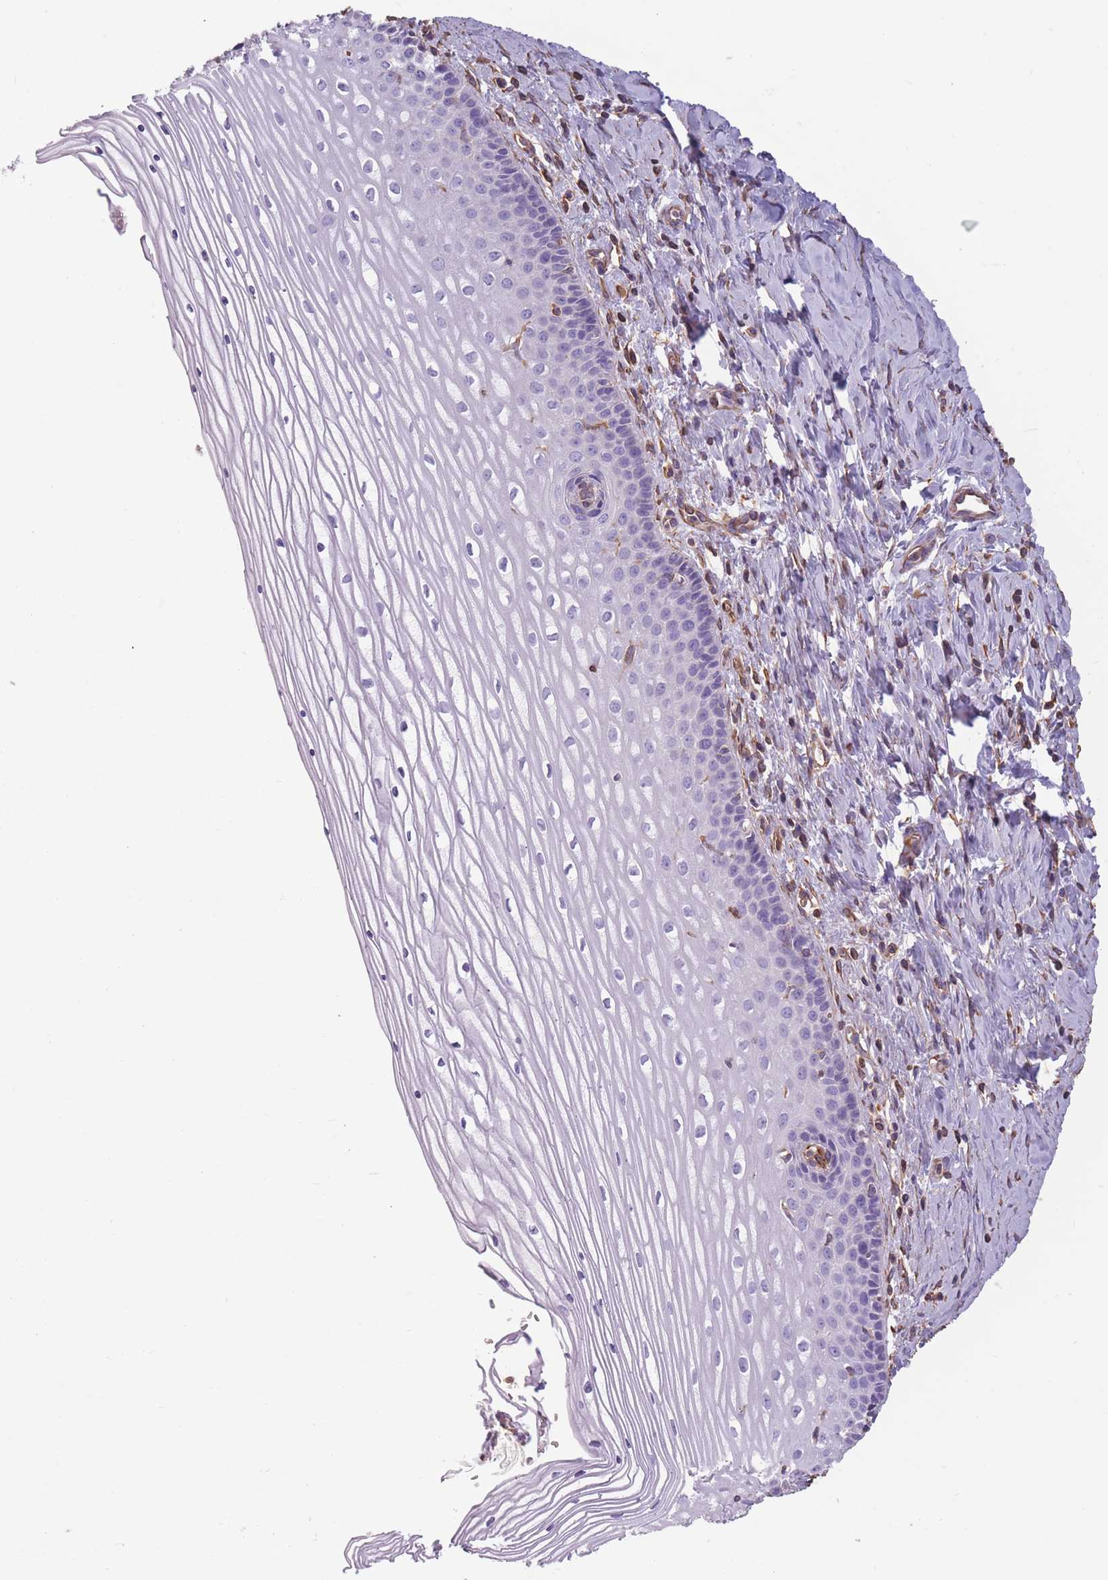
{"staining": {"intensity": "negative", "quantity": "none", "location": "none"}, "tissue": "cervix", "cell_type": "Glandular cells", "image_type": "normal", "snomed": [{"axis": "morphology", "description": "Normal tissue, NOS"}, {"axis": "topography", "description": "Cervix"}], "caption": "Immunohistochemical staining of normal cervix displays no significant positivity in glandular cells. The staining was performed using DAB to visualize the protein expression in brown, while the nuclei were stained in blue with hematoxylin (Magnification: 20x).", "gene": "ADD1", "patient": {"sex": "female", "age": 47}}